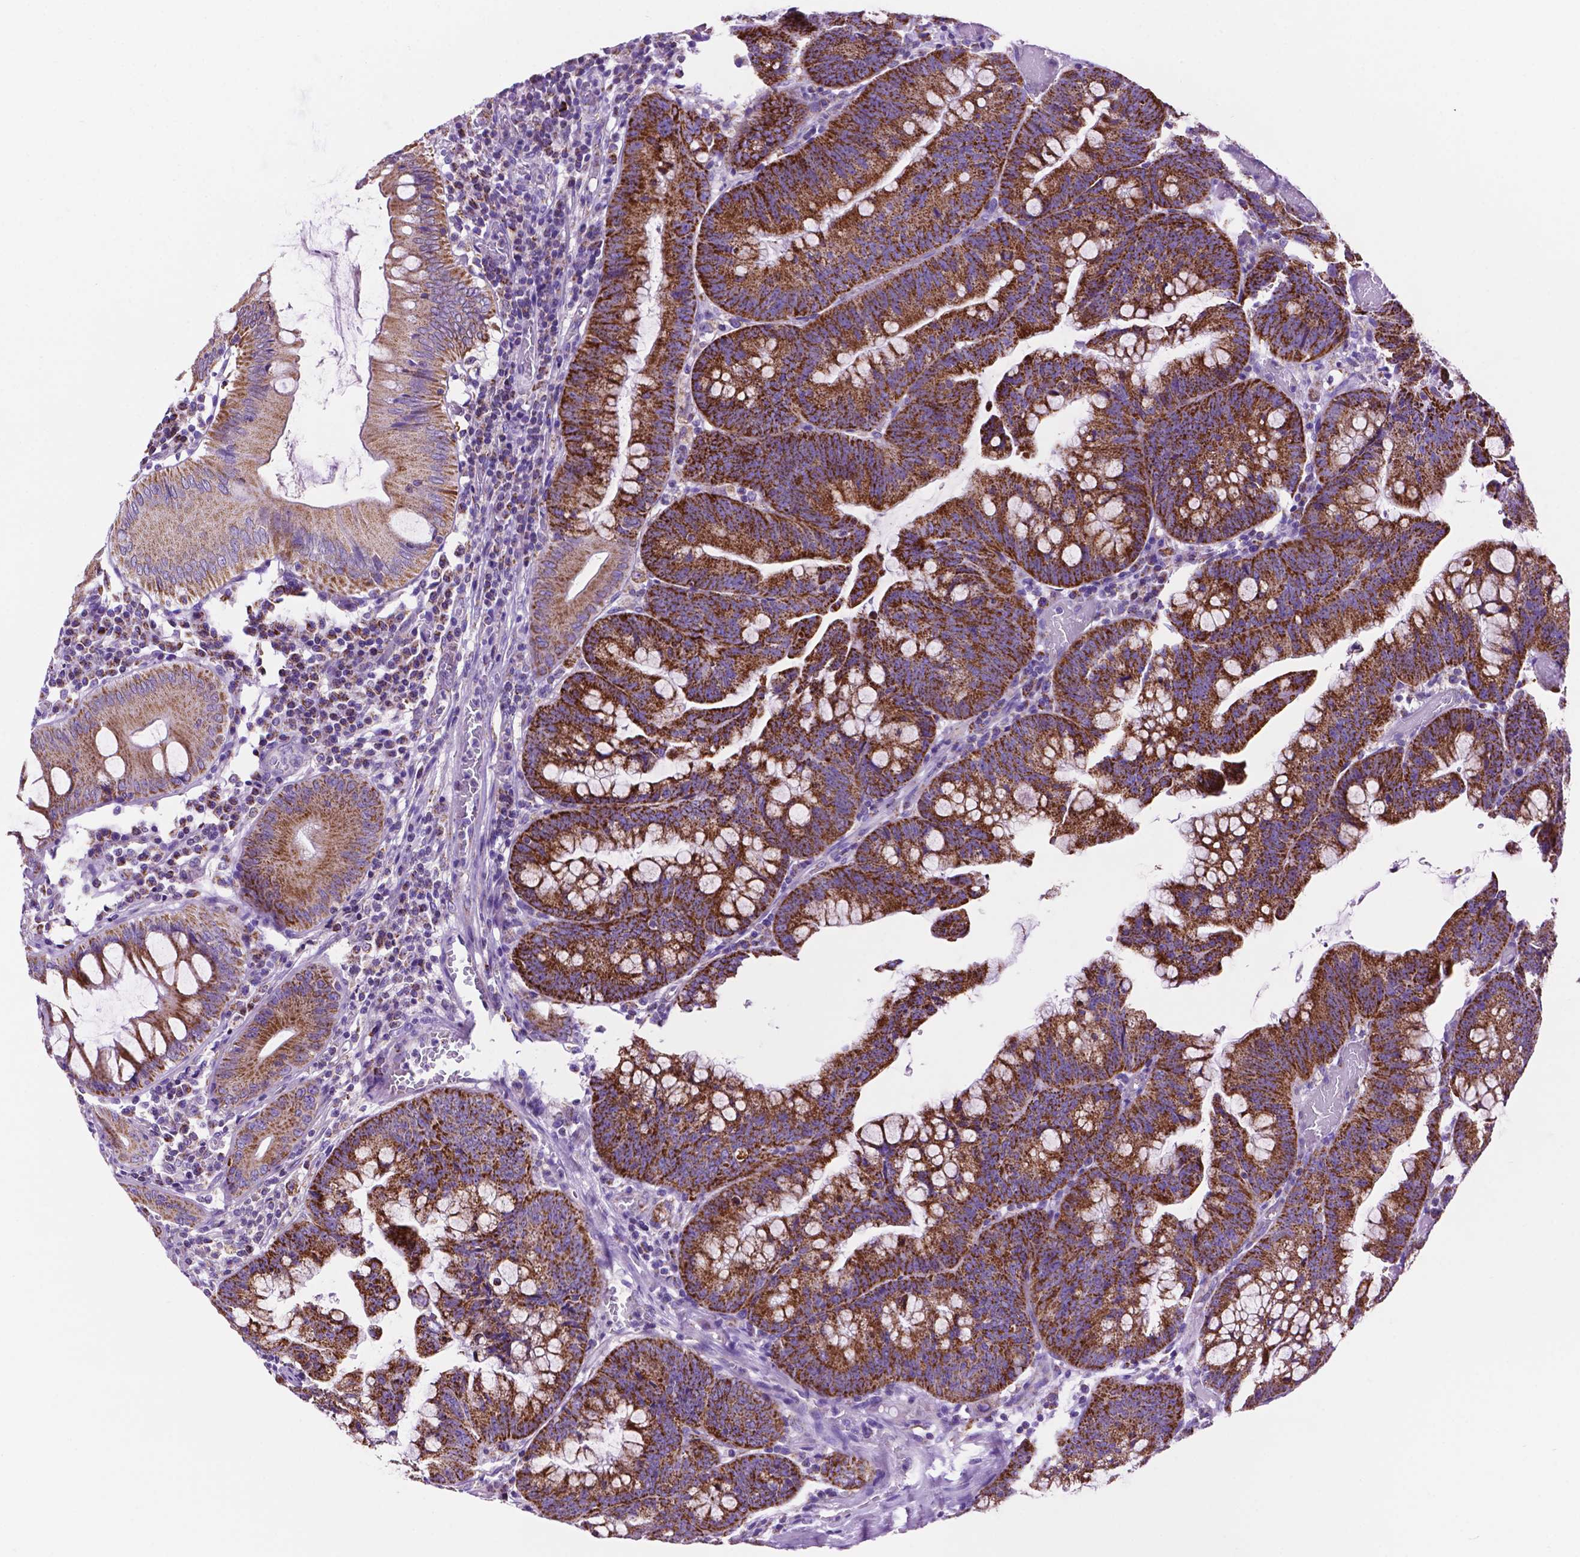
{"staining": {"intensity": "strong", "quantity": ">75%", "location": "cytoplasmic/membranous"}, "tissue": "colorectal cancer", "cell_type": "Tumor cells", "image_type": "cancer", "snomed": [{"axis": "morphology", "description": "Adenocarcinoma, NOS"}, {"axis": "topography", "description": "Colon"}], "caption": "Protein staining reveals strong cytoplasmic/membranous staining in approximately >75% of tumor cells in colorectal adenocarcinoma. The protein is stained brown, and the nuclei are stained in blue (DAB (3,3'-diaminobenzidine) IHC with brightfield microscopy, high magnification).", "gene": "GDPD5", "patient": {"sex": "male", "age": 62}}